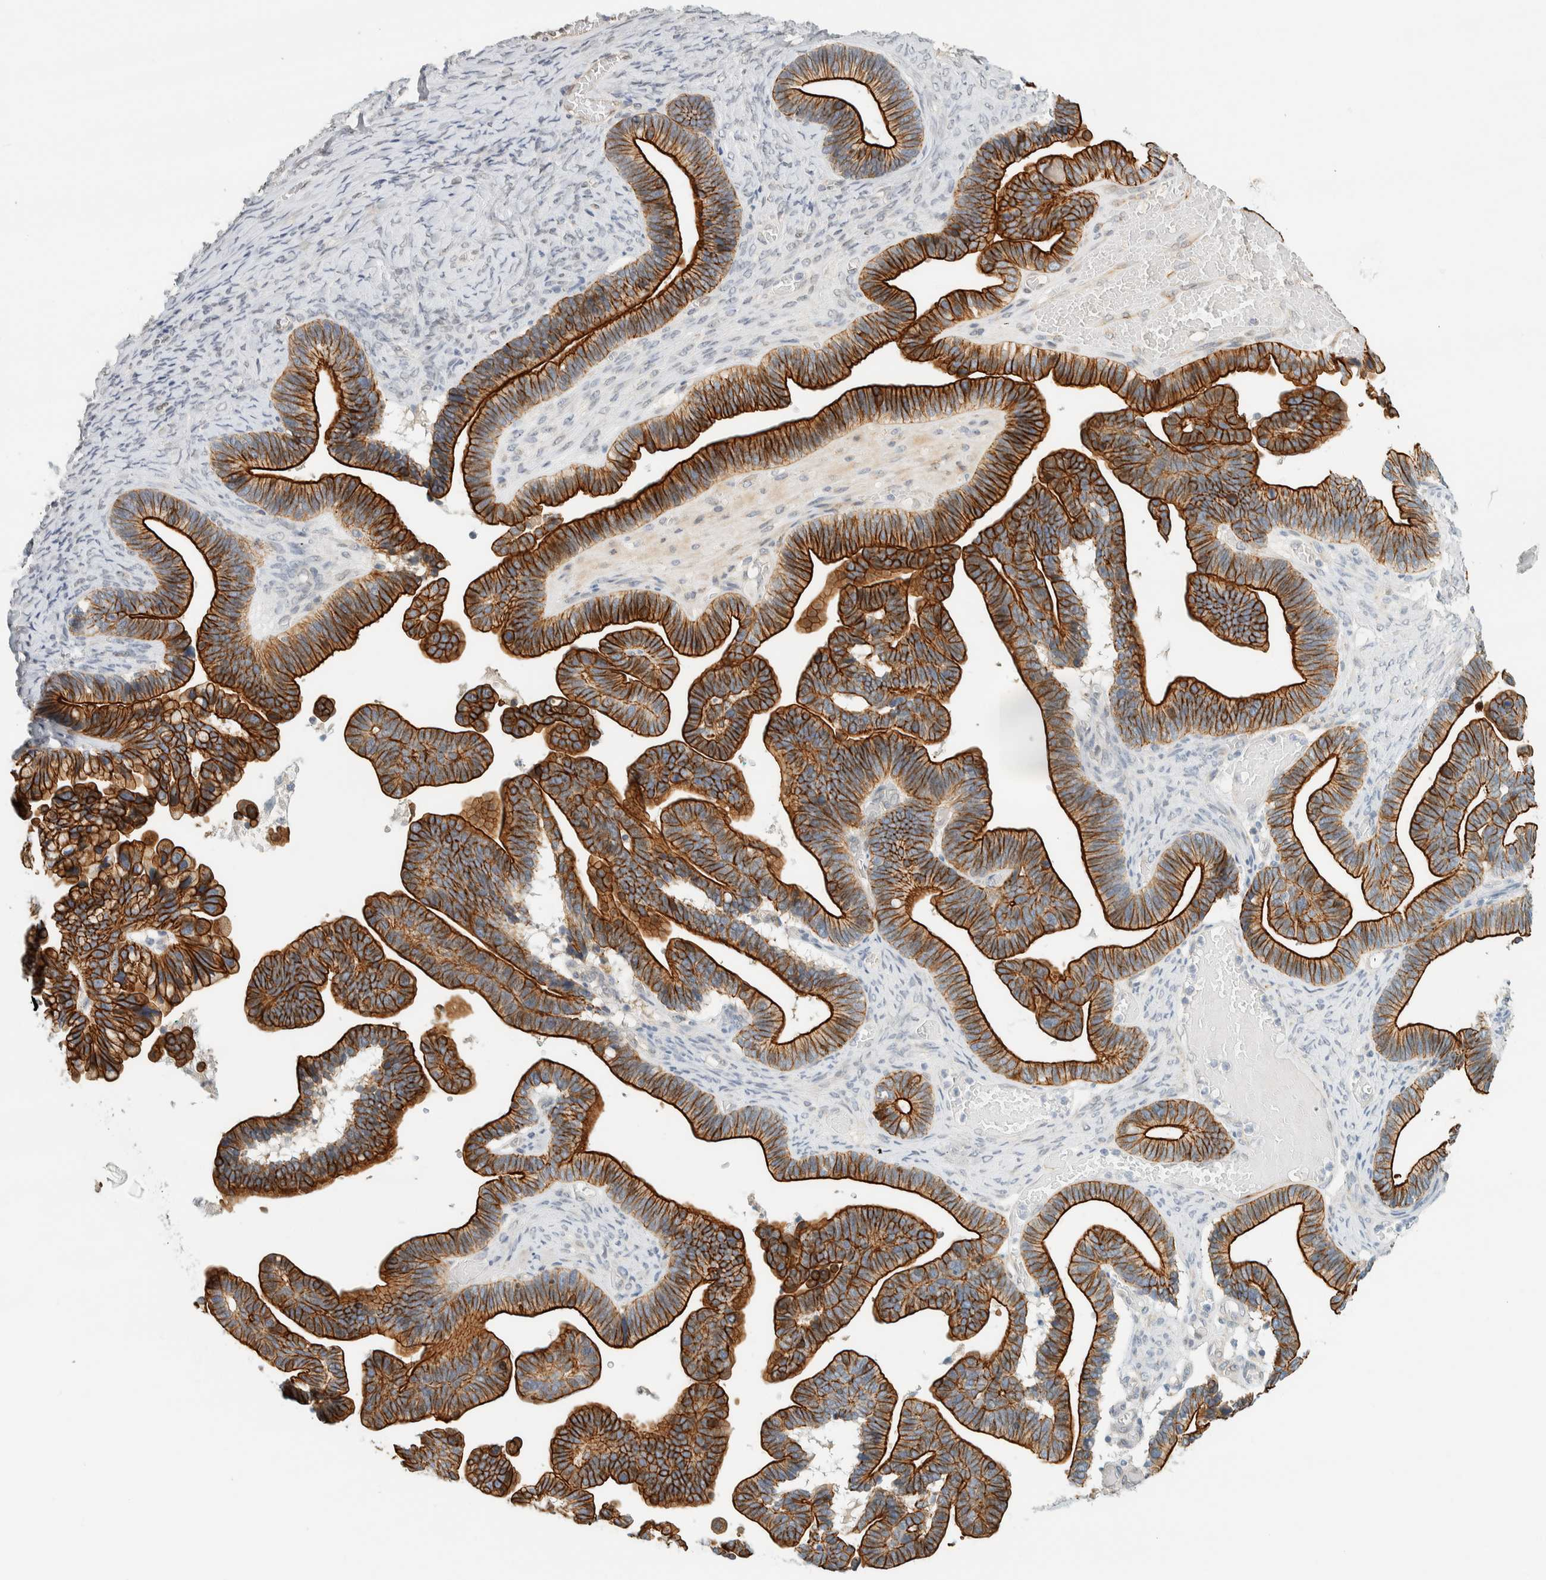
{"staining": {"intensity": "strong", "quantity": ">75%", "location": "cytoplasmic/membranous"}, "tissue": "ovarian cancer", "cell_type": "Tumor cells", "image_type": "cancer", "snomed": [{"axis": "morphology", "description": "Cystadenocarcinoma, serous, NOS"}, {"axis": "topography", "description": "Ovary"}], "caption": "Protein expression analysis of ovarian cancer (serous cystadenocarcinoma) reveals strong cytoplasmic/membranous staining in about >75% of tumor cells. (DAB (3,3'-diaminobenzidine) IHC with brightfield microscopy, high magnification).", "gene": "C1QTNF12", "patient": {"sex": "female", "age": 56}}